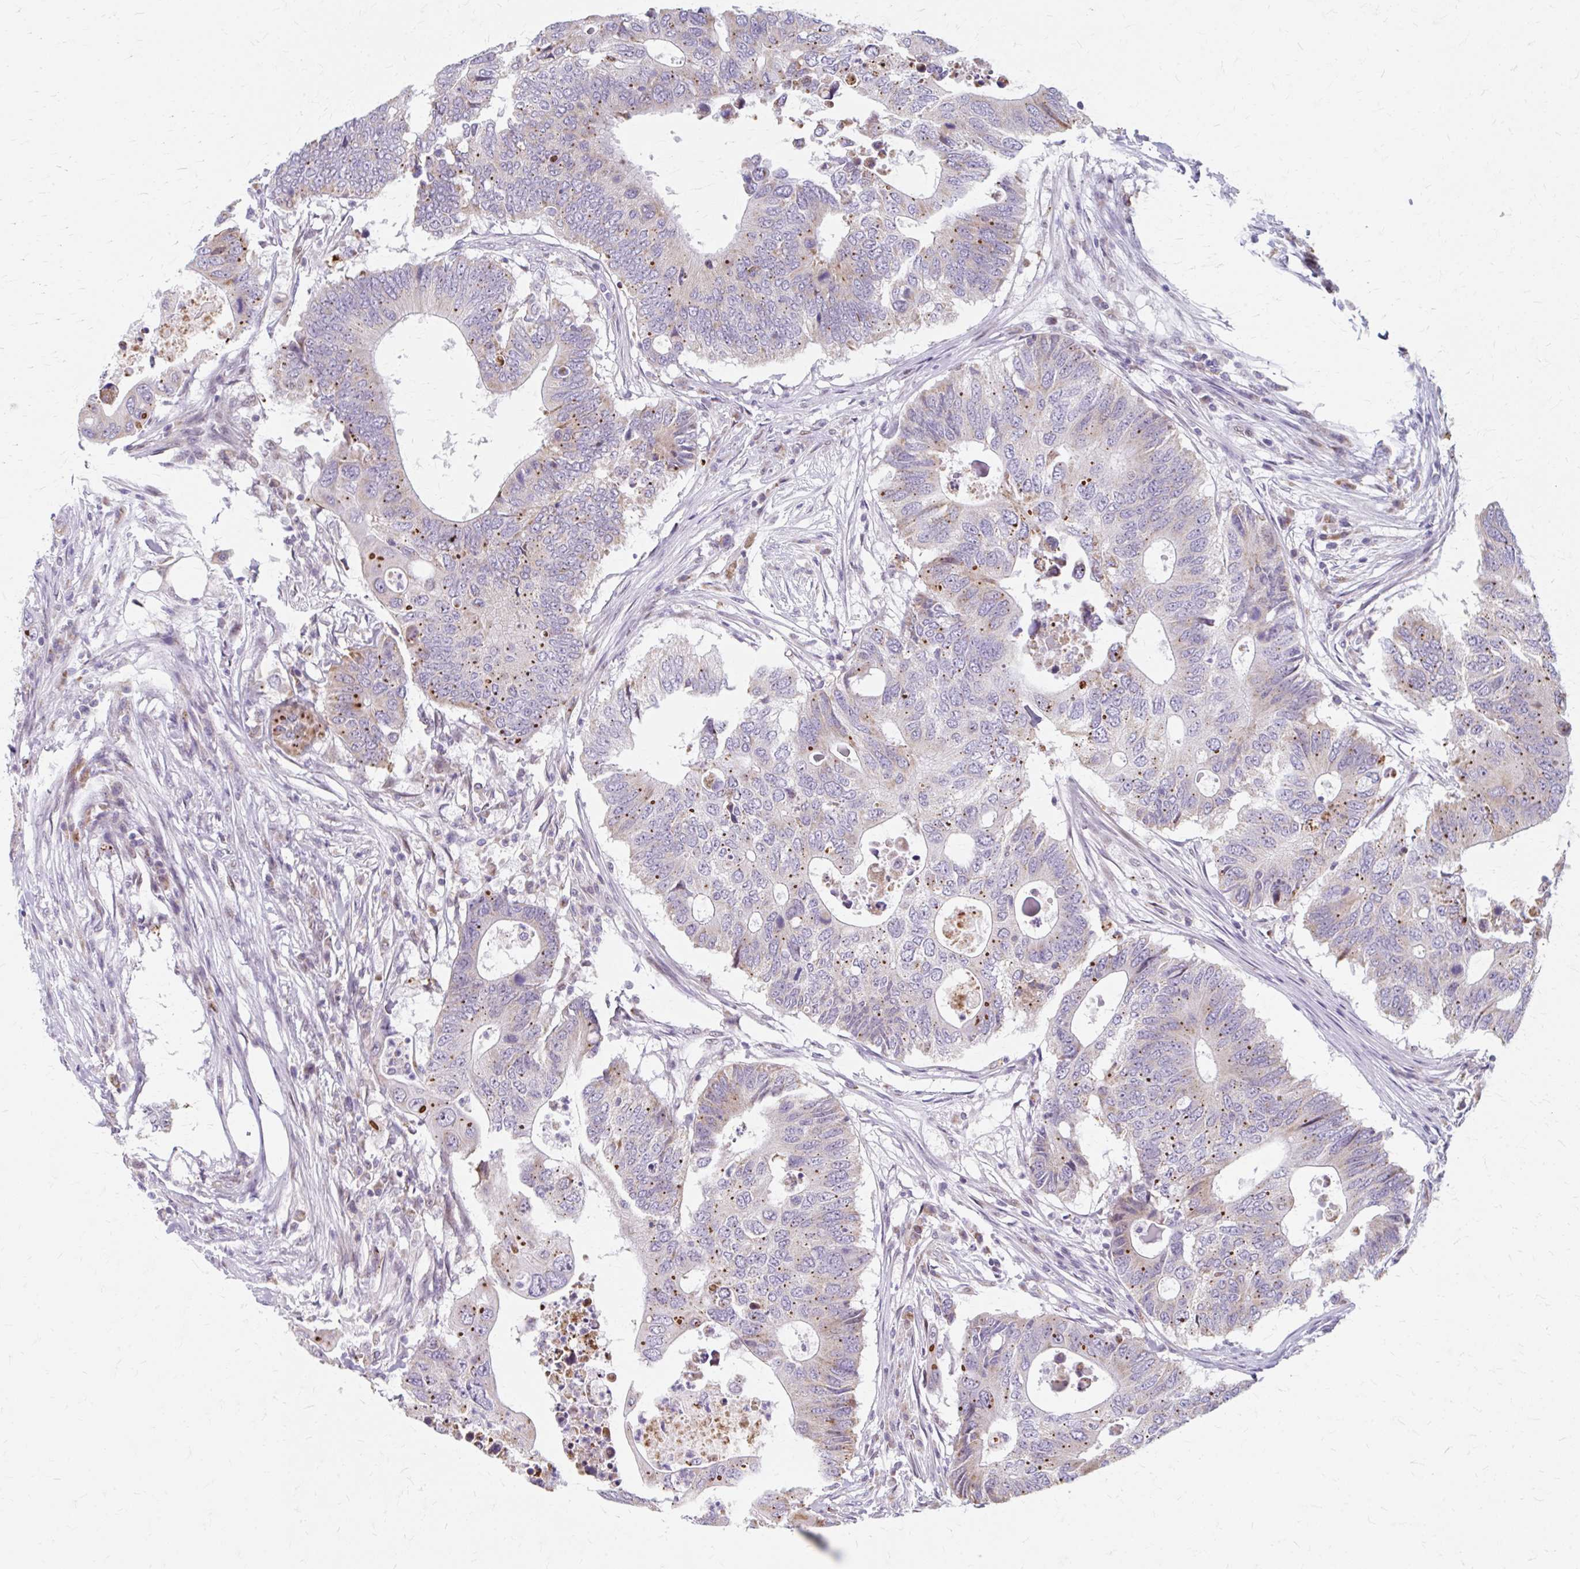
{"staining": {"intensity": "moderate", "quantity": "25%-75%", "location": "cytoplasmic/membranous"}, "tissue": "colorectal cancer", "cell_type": "Tumor cells", "image_type": "cancer", "snomed": [{"axis": "morphology", "description": "Adenocarcinoma, NOS"}, {"axis": "topography", "description": "Colon"}], "caption": "Immunohistochemistry (IHC) of human colorectal cancer (adenocarcinoma) demonstrates medium levels of moderate cytoplasmic/membranous expression in approximately 25%-75% of tumor cells.", "gene": "BEAN1", "patient": {"sex": "male", "age": 71}}